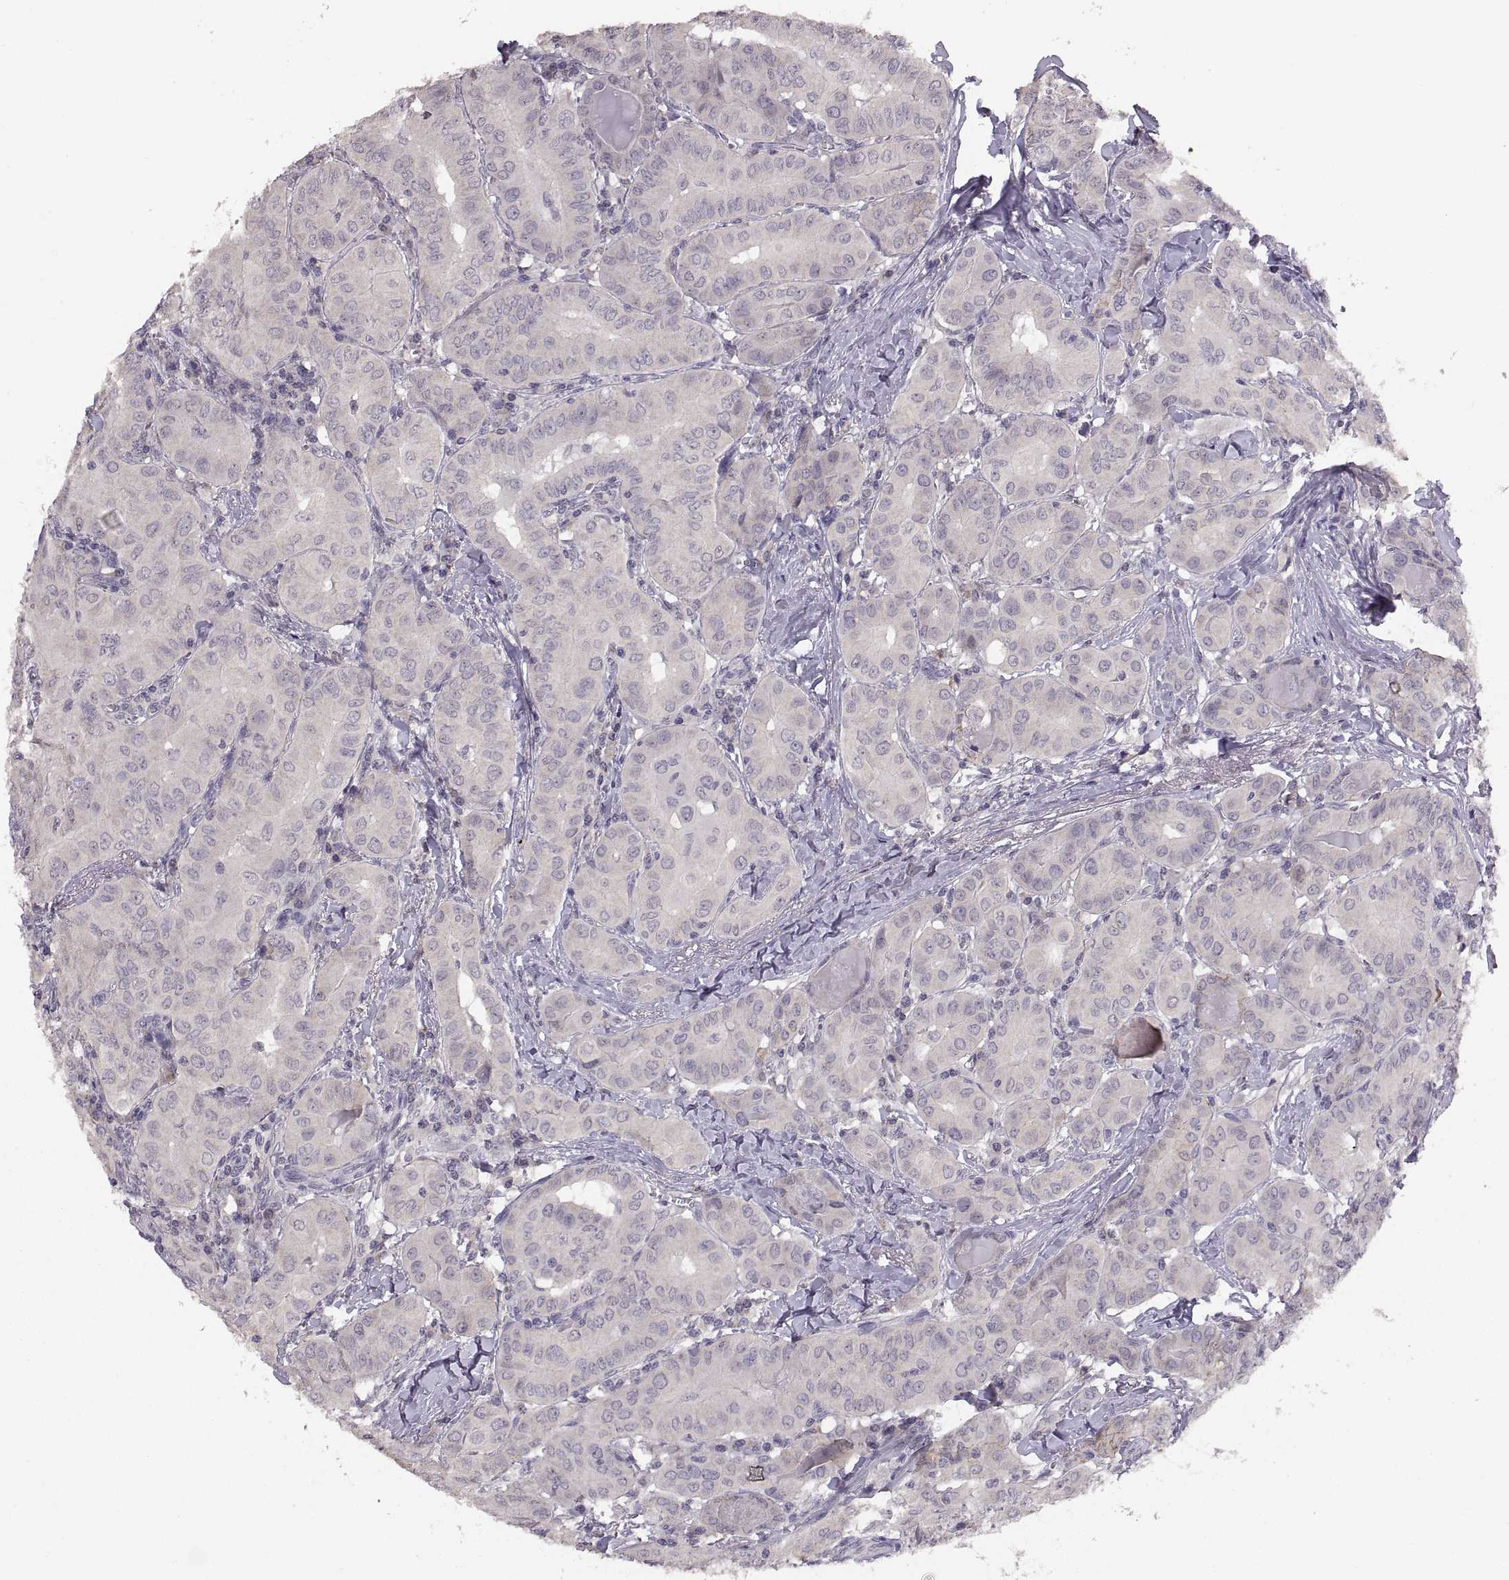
{"staining": {"intensity": "strong", "quantity": "<25%", "location": "cytoplasmic/membranous"}, "tissue": "thyroid cancer", "cell_type": "Tumor cells", "image_type": "cancer", "snomed": [{"axis": "morphology", "description": "Papillary adenocarcinoma, NOS"}, {"axis": "topography", "description": "Thyroid gland"}], "caption": "A photomicrograph showing strong cytoplasmic/membranous staining in about <25% of tumor cells in thyroid papillary adenocarcinoma, as visualized by brown immunohistochemical staining.", "gene": "CDH2", "patient": {"sex": "female", "age": 37}}